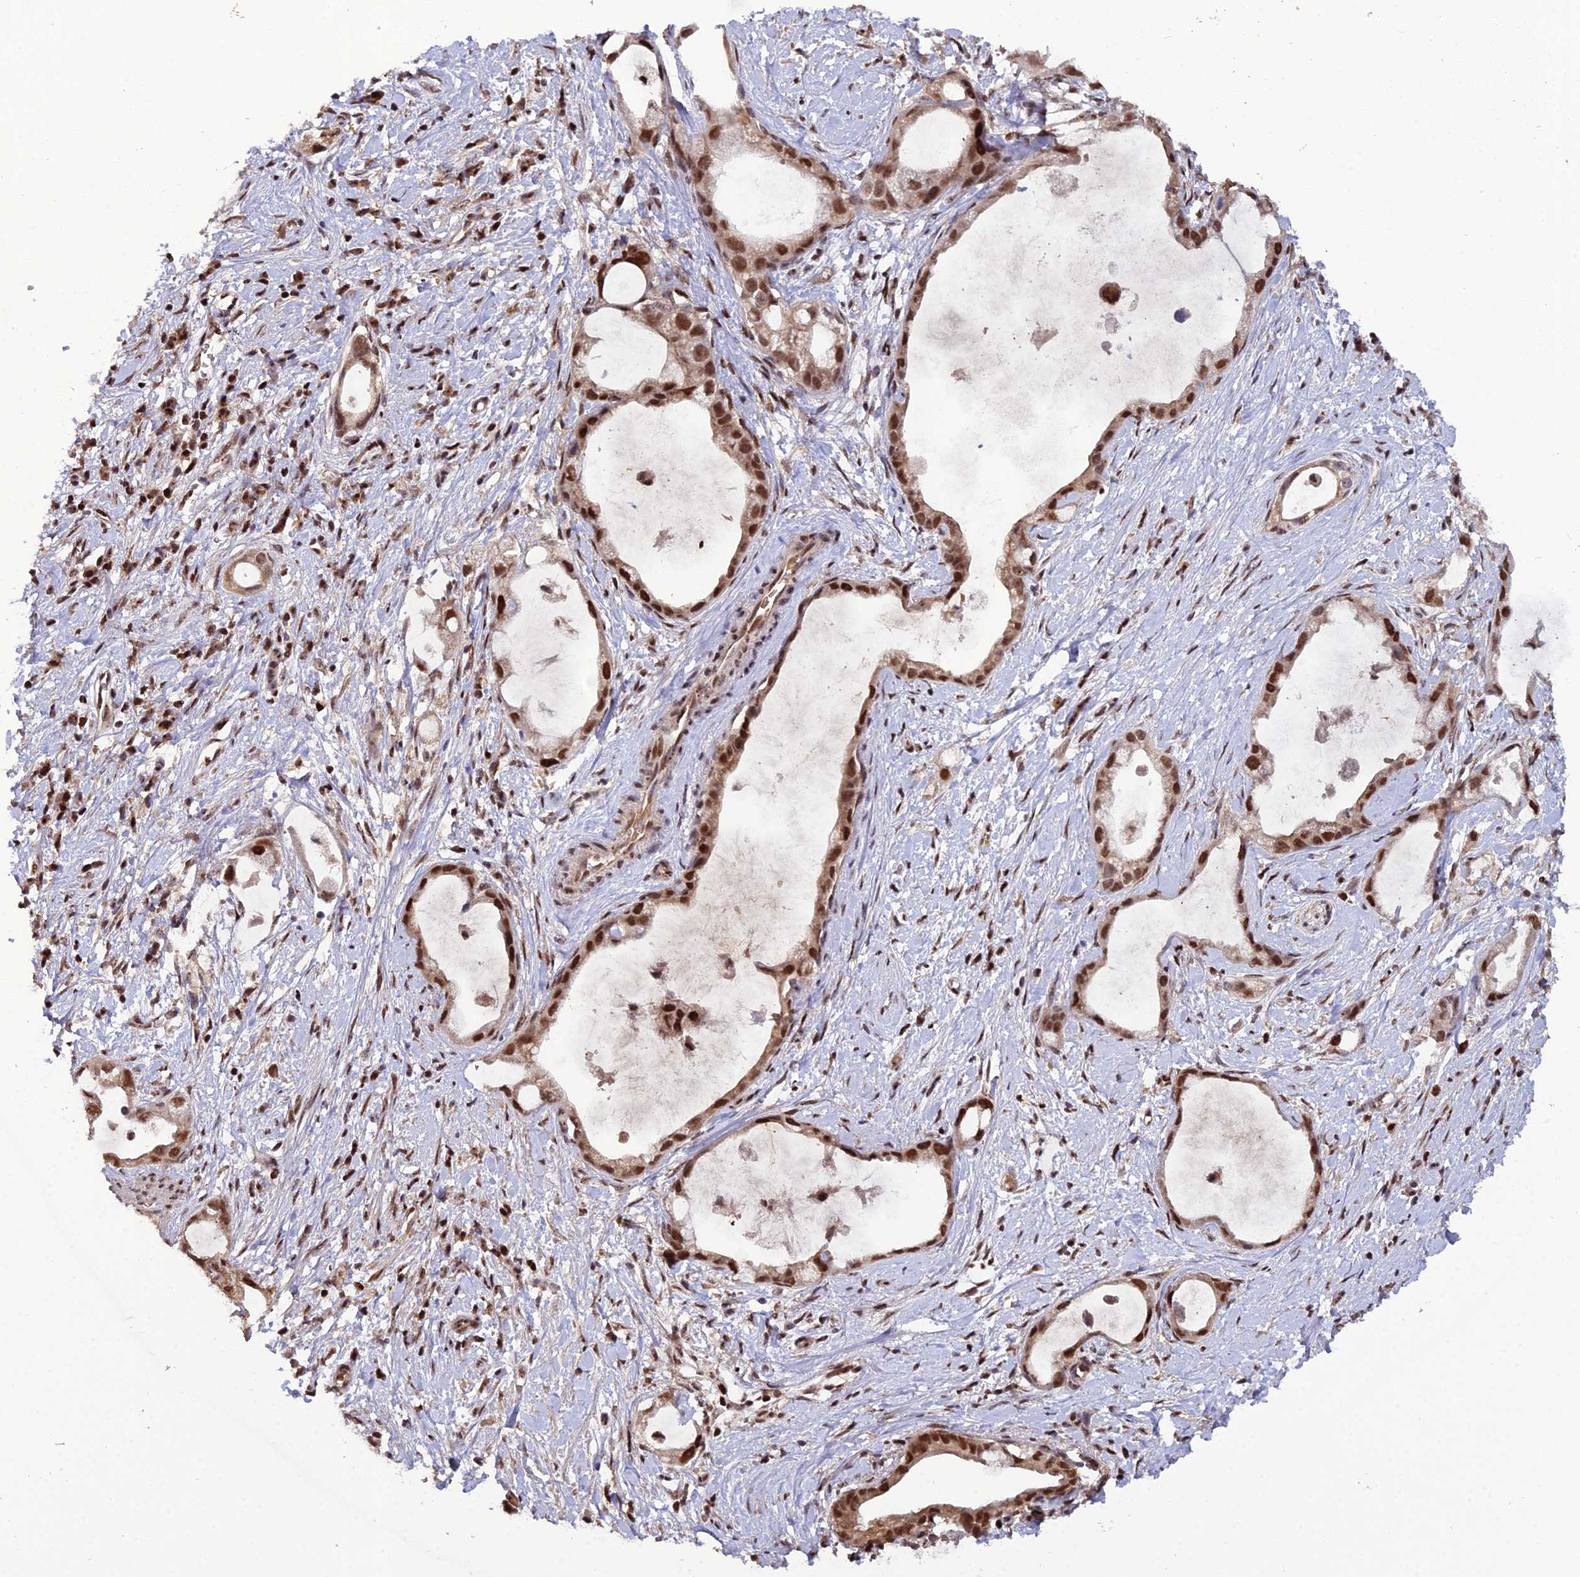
{"staining": {"intensity": "strong", "quantity": ">75%", "location": "cytoplasmic/membranous,nuclear"}, "tissue": "stomach cancer", "cell_type": "Tumor cells", "image_type": "cancer", "snomed": [{"axis": "morphology", "description": "Adenocarcinoma, NOS"}, {"axis": "topography", "description": "Stomach"}], "caption": "Immunohistochemical staining of stomach cancer (adenocarcinoma) exhibits high levels of strong cytoplasmic/membranous and nuclear expression in about >75% of tumor cells. The staining is performed using DAB brown chromogen to label protein expression. The nuclei are counter-stained blue using hematoxylin.", "gene": "ARL2", "patient": {"sex": "male", "age": 55}}